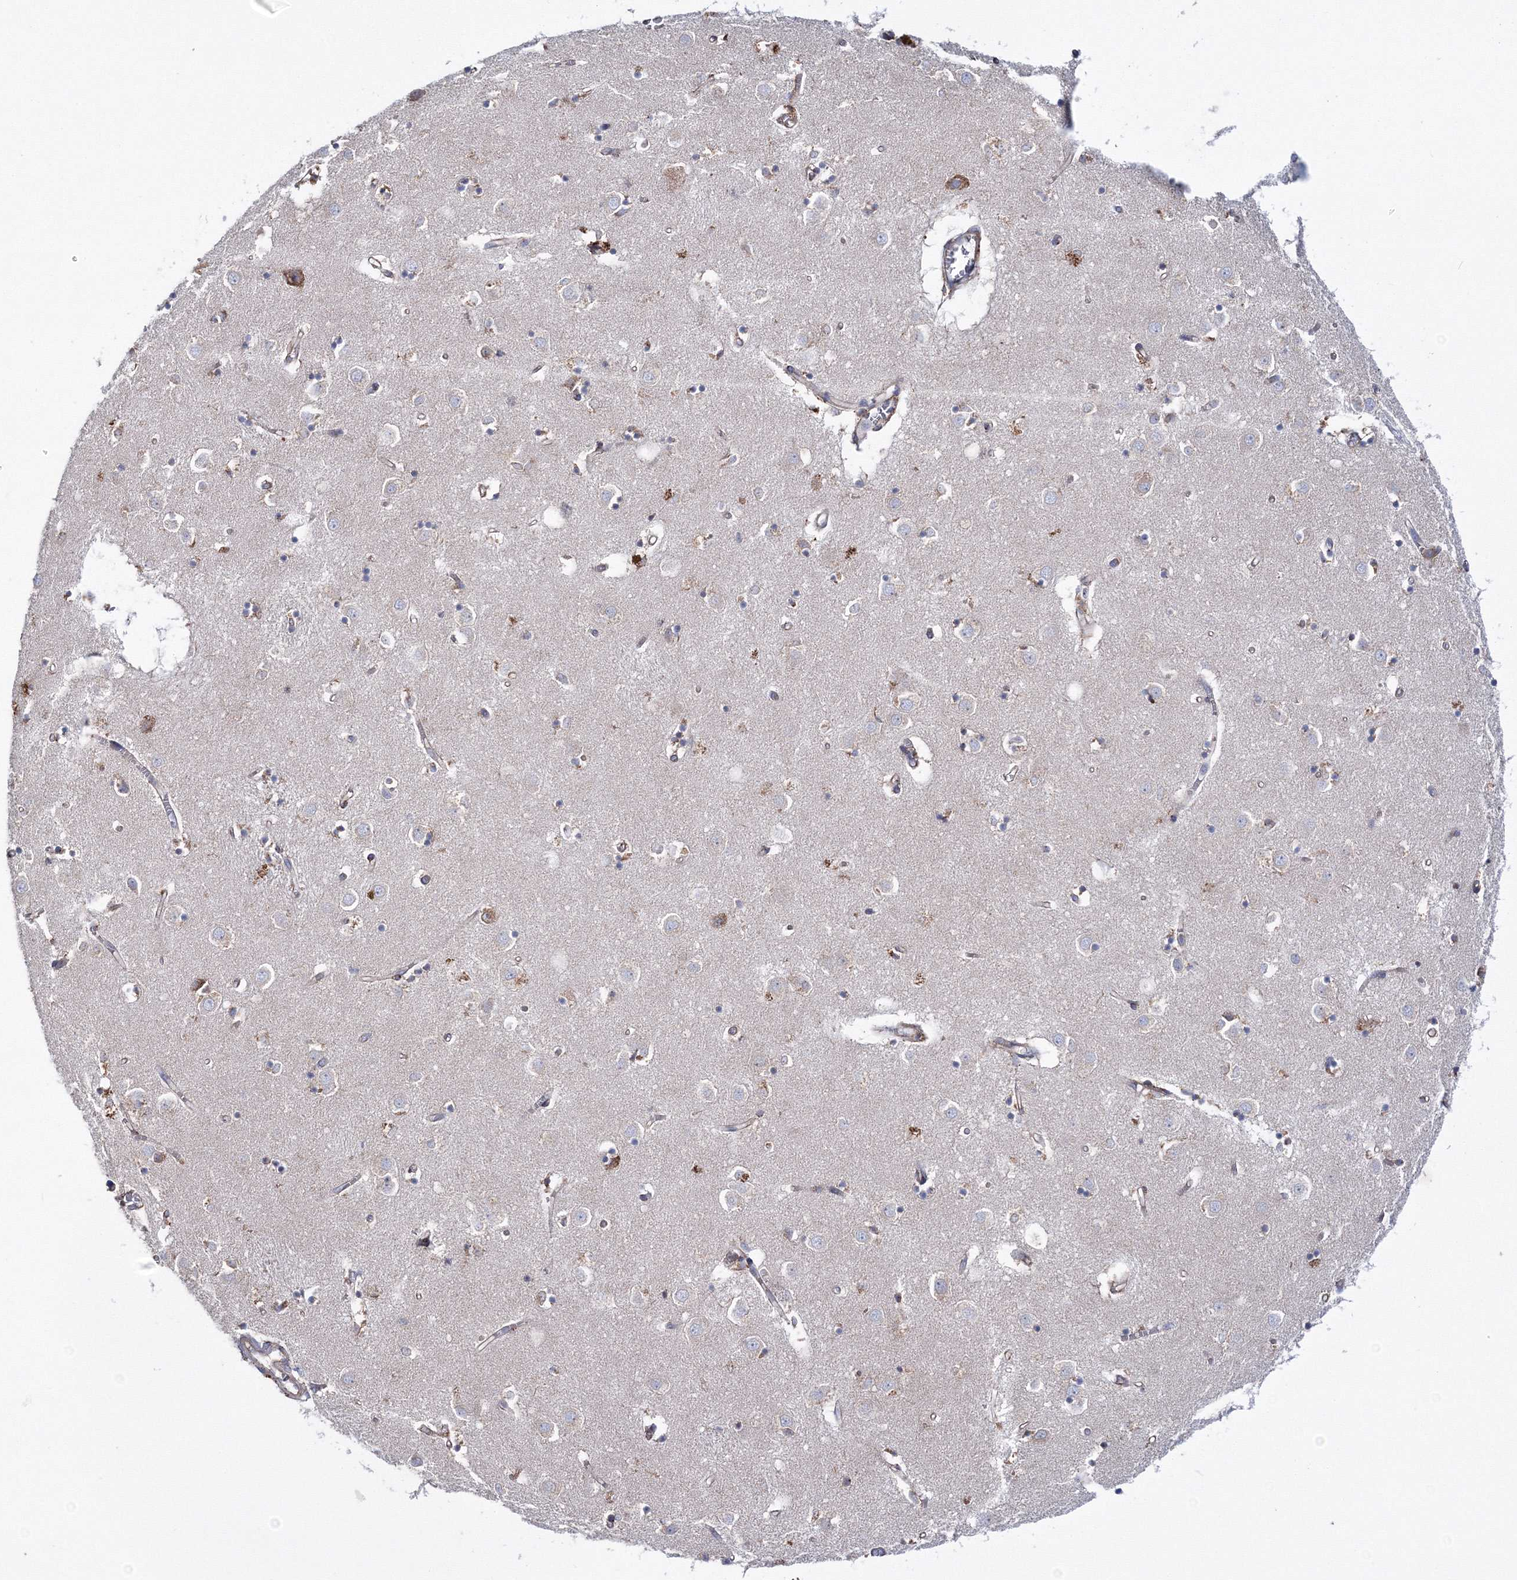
{"staining": {"intensity": "negative", "quantity": "none", "location": "none"}, "tissue": "caudate", "cell_type": "Glial cells", "image_type": "normal", "snomed": [{"axis": "morphology", "description": "Normal tissue, NOS"}, {"axis": "topography", "description": "Lateral ventricle wall"}], "caption": "Immunohistochemistry (IHC) histopathology image of benign human caudate stained for a protein (brown), which demonstrates no staining in glial cells.", "gene": "VPS8", "patient": {"sex": "male", "age": 70}}